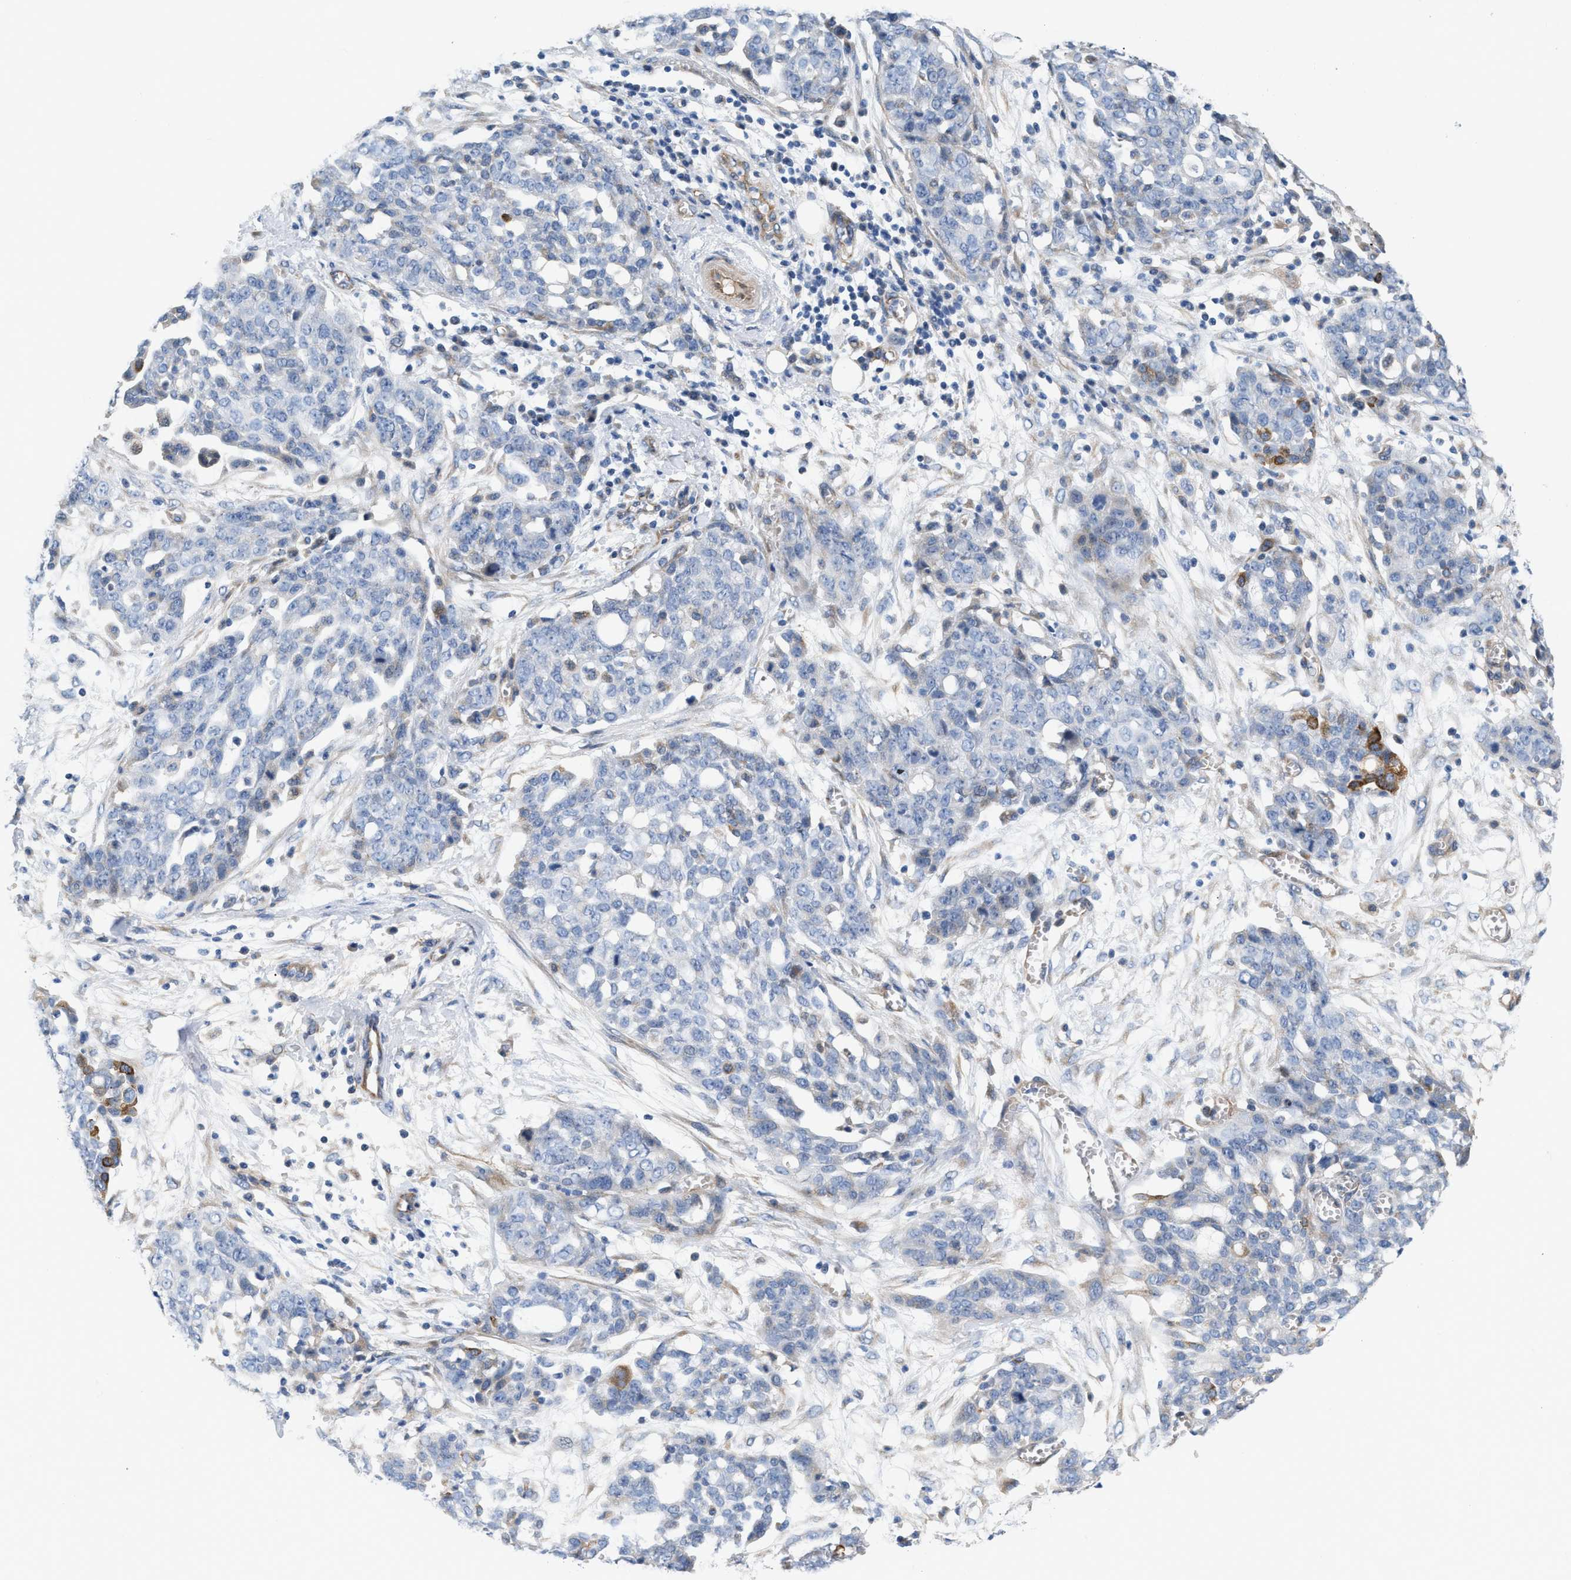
{"staining": {"intensity": "strong", "quantity": "<25%", "location": "cytoplasmic/membranous"}, "tissue": "ovarian cancer", "cell_type": "Tumor cells", "image_type": "cancer", "snomed": [{"axis": "morphology", "description": "Cystadenocarcinoma, serous, NOS"}, {"axis": "topography", "description": "Soft tissue"}, {"axis": "topography", "description": "Ovary"}], "caption": "Brown immunohistochemical staining in ovarian serous cystadenocarcinoma exhibits strong cytoplasmic/membranous staining in about <25% of tumor cells.", "gene": "TFPI", "patient": {"sex": "female", "age": 57}}